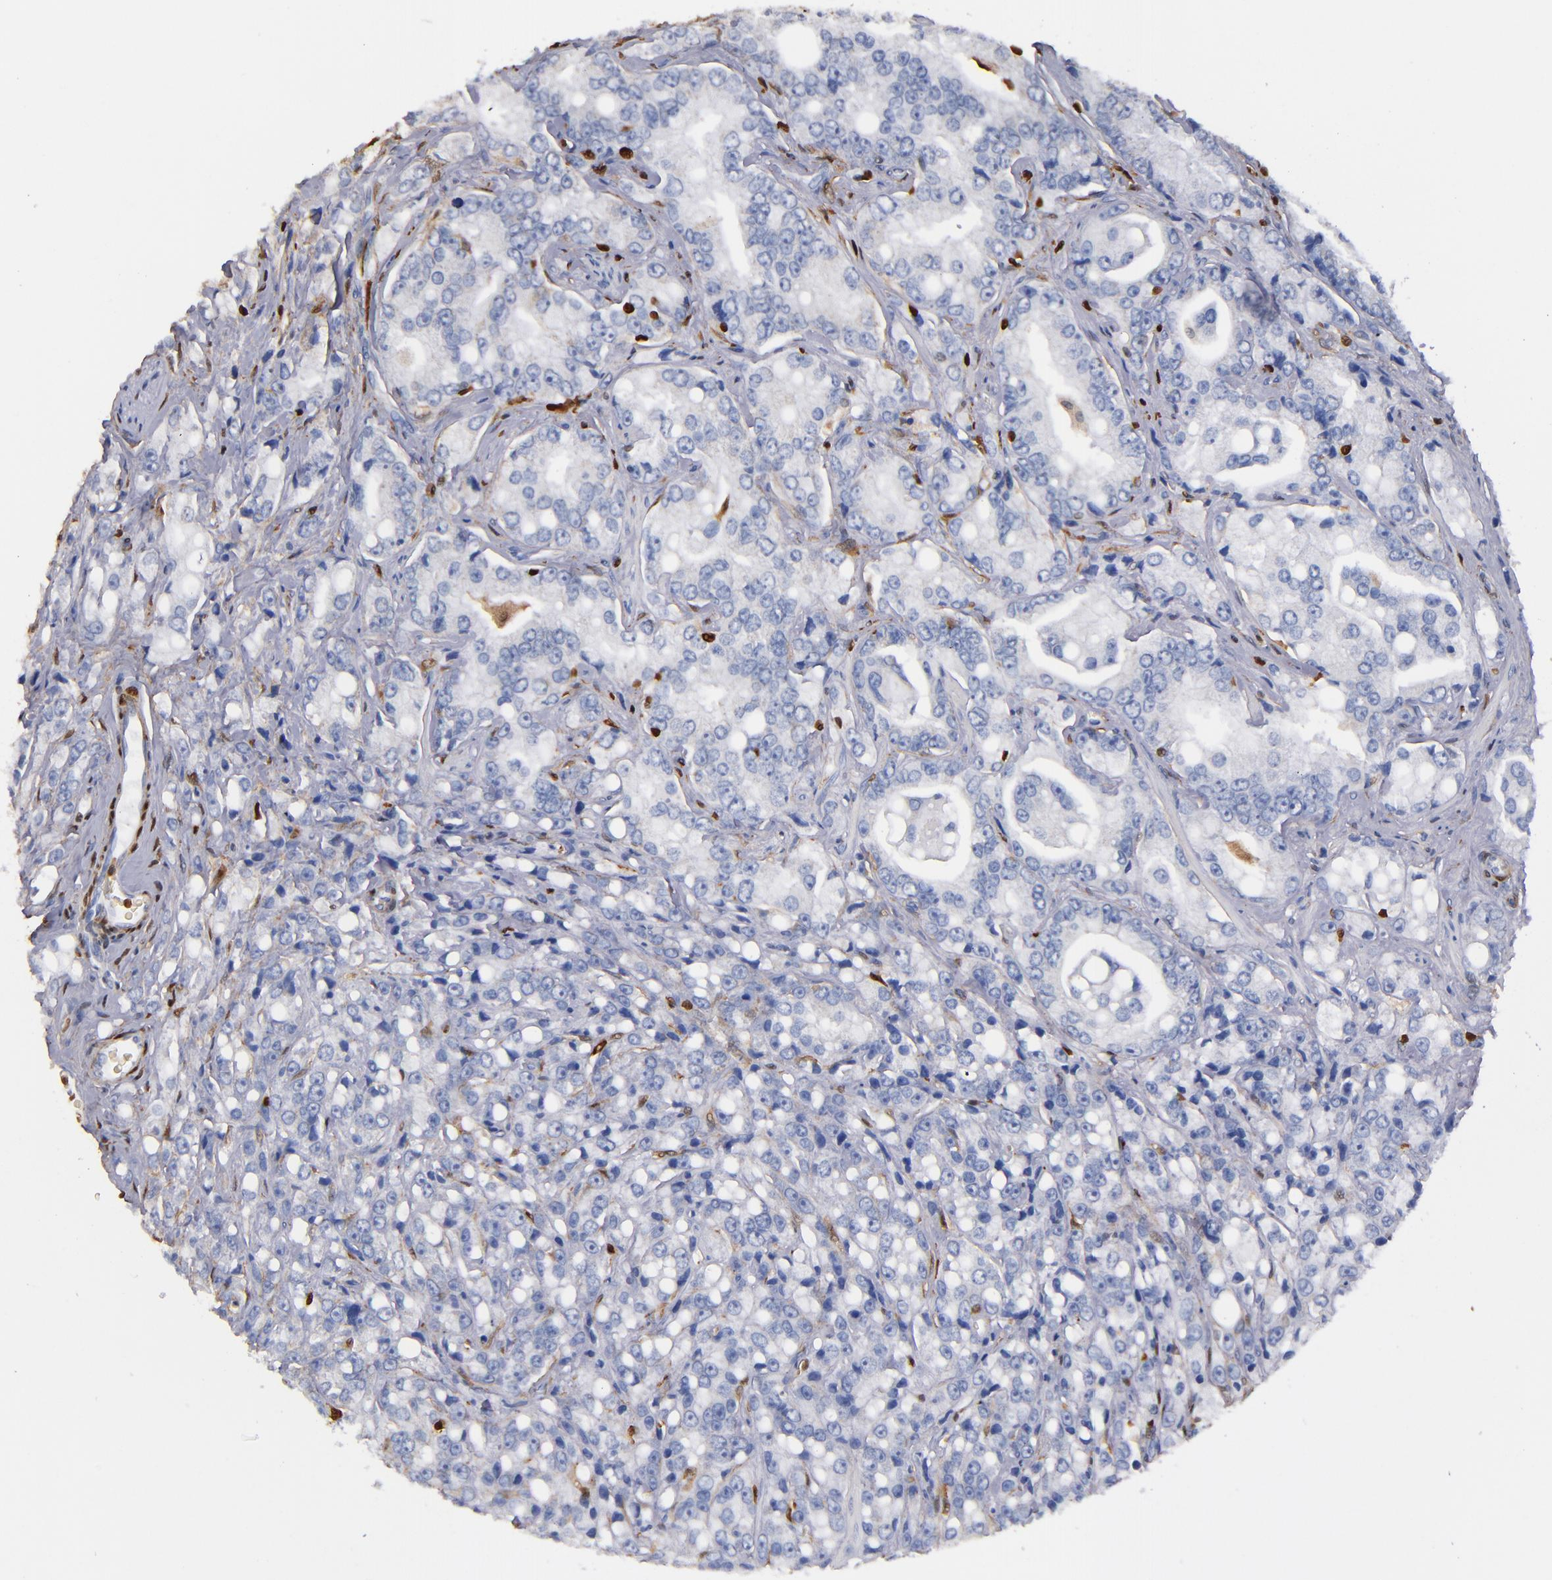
{"staining": {"intensity": "negative", "quantity": "none", "location": "none"}, "tissue": "prostate cancer", "cell_type": "Tumor cells", "image_type": "cancer", "snomed": [{"axis": "morphology", "description": "Adenocarcinoma, High grade"}, {"axis": "topography", "description": "Prostate"}], "caption": "High magnification brightfield microscopy of prostate cancer stained with DAB (brown) and counterstained with hematoxylin (blue): tumor cells show no significant expression. (Stains: DAB IHC with hematoxylin counter stain, Microscopy: brightfield microscopy at high magnification).", "gene": "S100A4", "patient": {"sex": "male", "age": 67}}